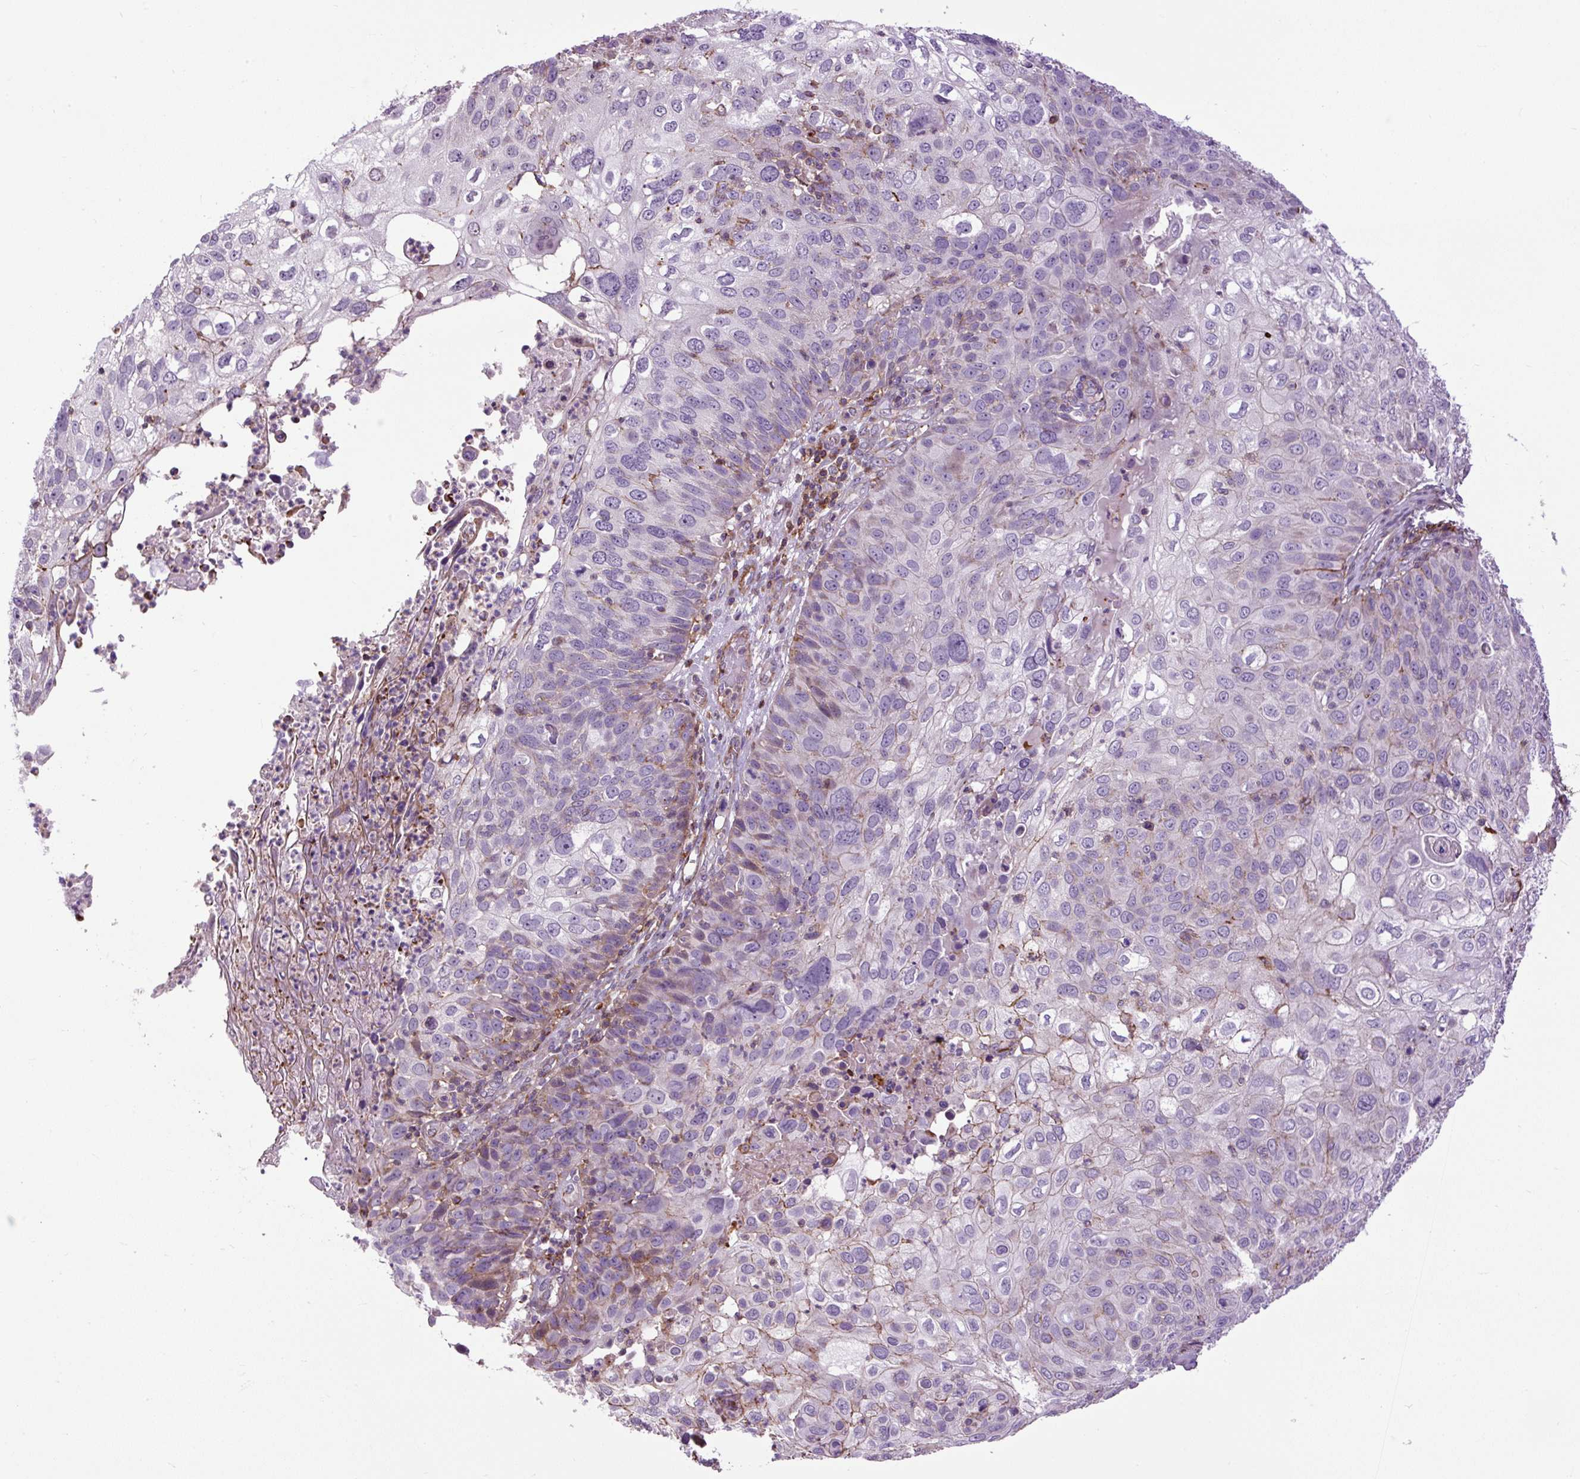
{"staining": {"intensity": "moderate", "quantity": "25%-75%", "location": "cytoplasmic/membranous"}, "tissue": "skin cancer", "cell_type": "Tumor cells", "image_type": "cancer", "snomed": [{"axis": "morphology", "description": "Squamous cell carcinoma, NOS"}, {"axis": "topography", "description": "Skin"}], "caption": "Skin cancer (squamous cell carcinoma) stained with DAB (3,3'-diaminobenzidine) immunohistochemistry displays medium levels of moderate cytoplasmic/membranous expression in approximately 25%-75% of tumor cells. (DAB IHC with brightfield microscopy, high magnification).", "gene": "ZNF197", "patient": {"sex": "male", "age": 87}}